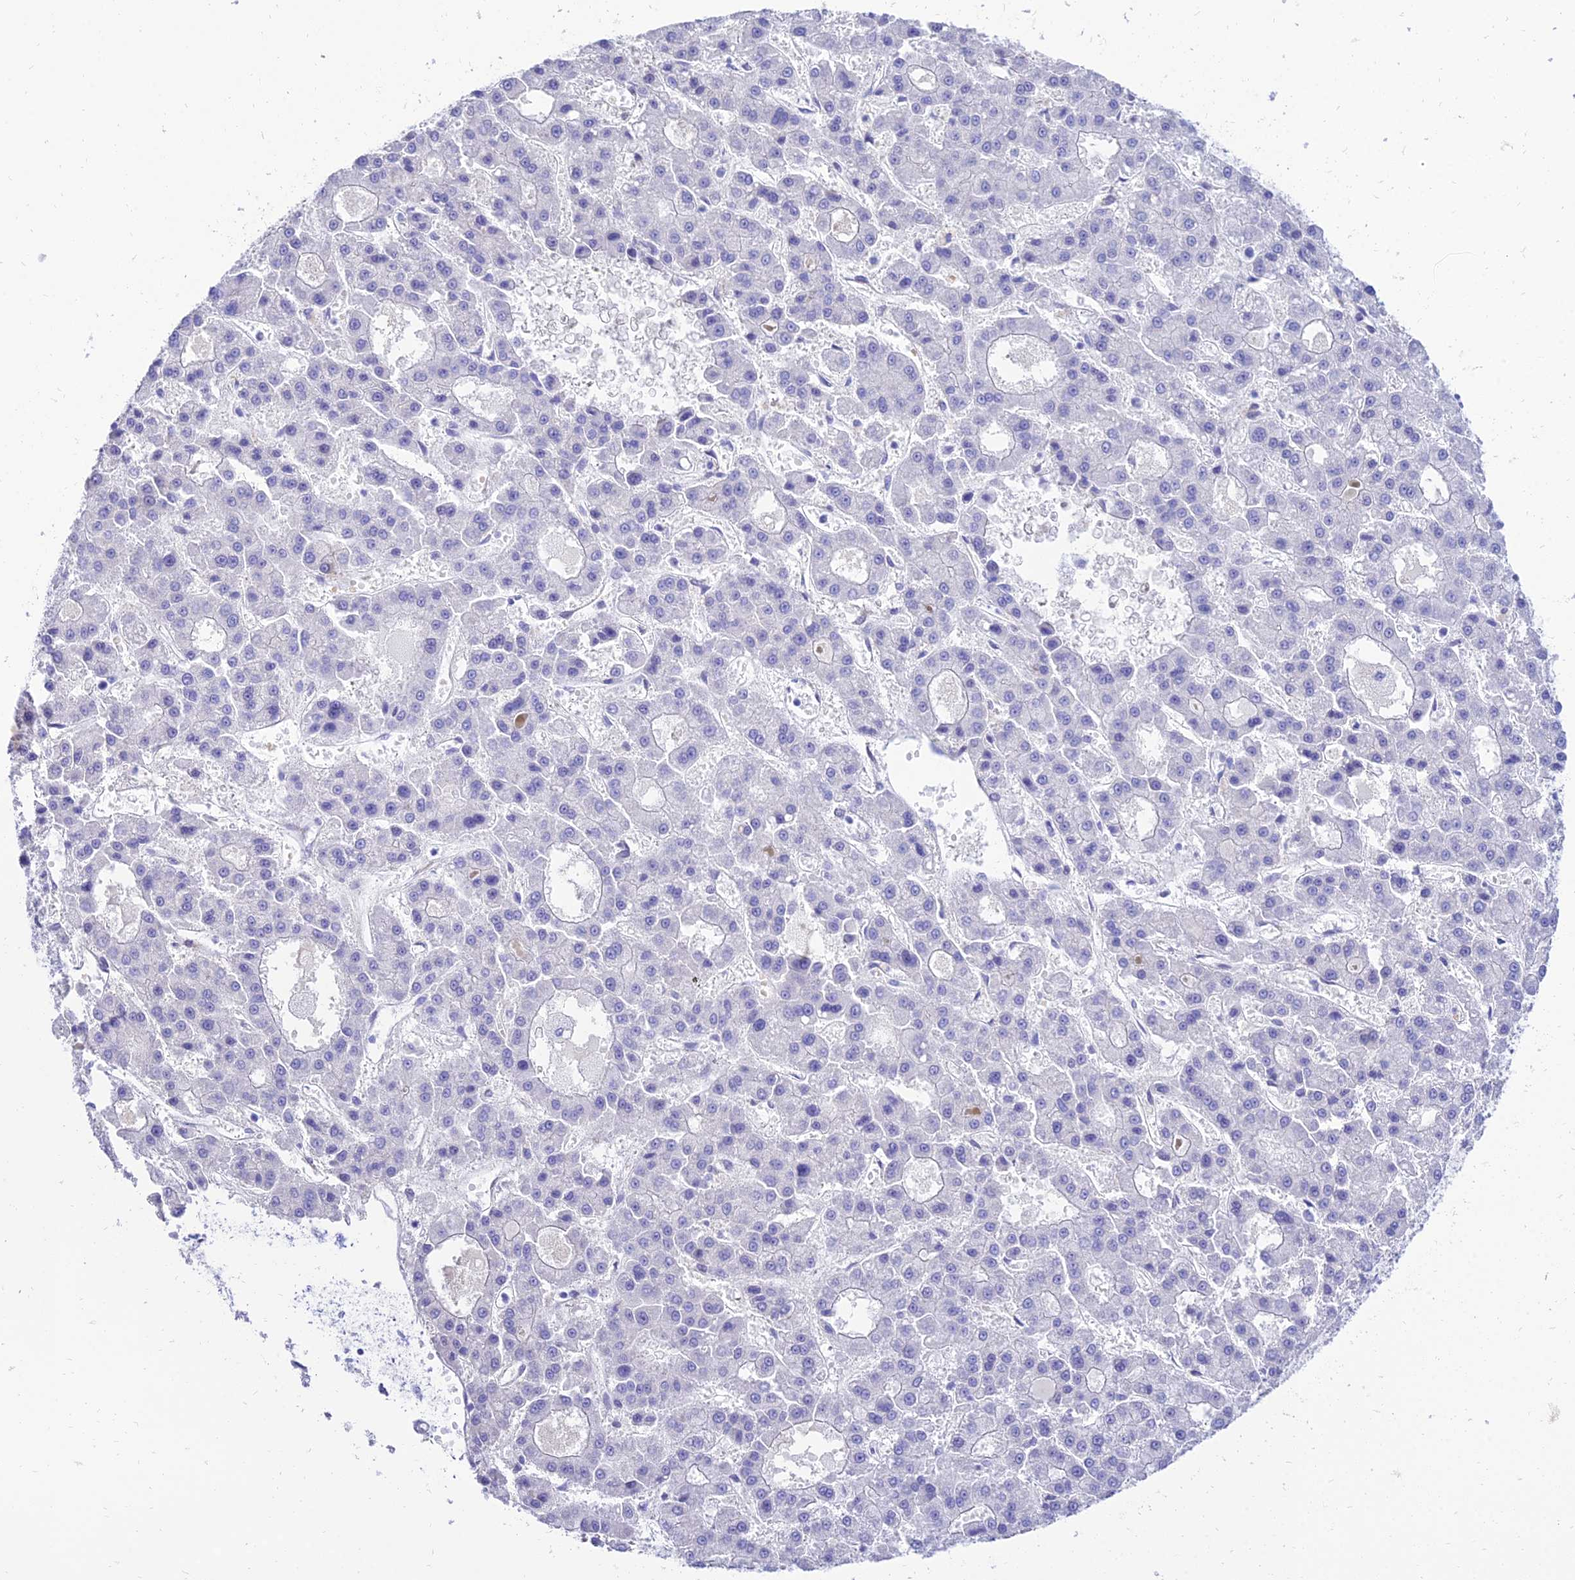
{"staining": {"intensity": "negative", "quantity": "none", "location": "none"}, "tissue": "liver cancer", "cell_type": "Tumor cells", "image_type": "cancer", "snomed": [{"axis": "morphology", "description": "Carcinoma, Hepatocellular, NOS"}, {"axis": "topography", "description": "Liver"}], "caption": "Protein analysis of liver cancer (hepatocellular carcinoma) demonstrates no significant staining in tumor cells.", "gene": "TAC3", "patient": {"sex": "male", "age": 70}}